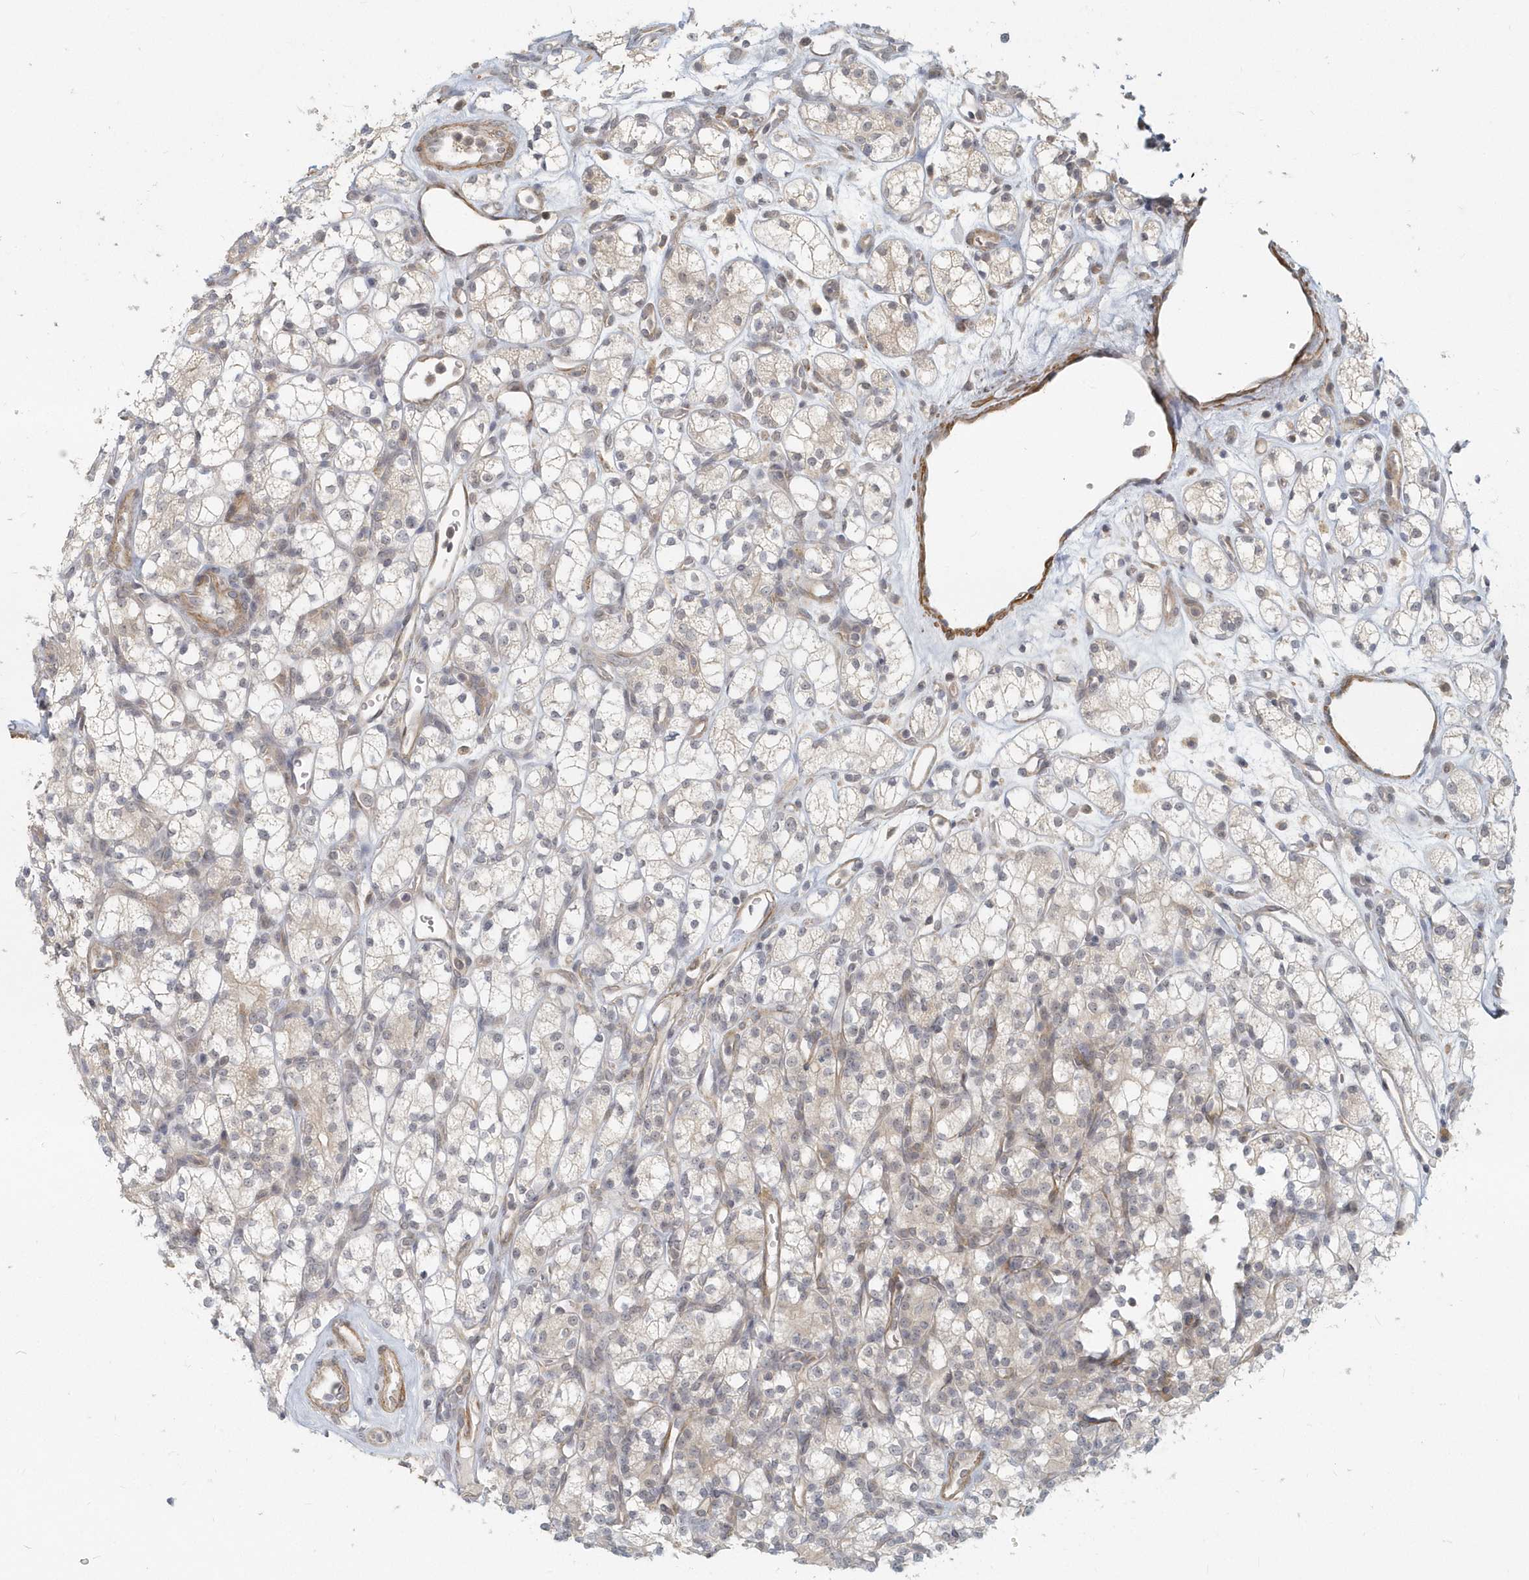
{"staining": {"intensity": "negative", "quantity": "none", "location": "none"}, "tissue": "renal cancer", "cell_type": "Tumor cells", "image_type": "cancer", "snomed": [{"axis": "morphology", "description": "Adenocarcinoma, NOS"}, {"axis": "topography", "description": "Kidney"}], "caption": "Immunohistochemistry micrograph of human renal cancer stained for a protein (brown), which shows no expression in tumor cells.", "gene": "NAPB", "patient": {"sex": "male", "age": 77}}